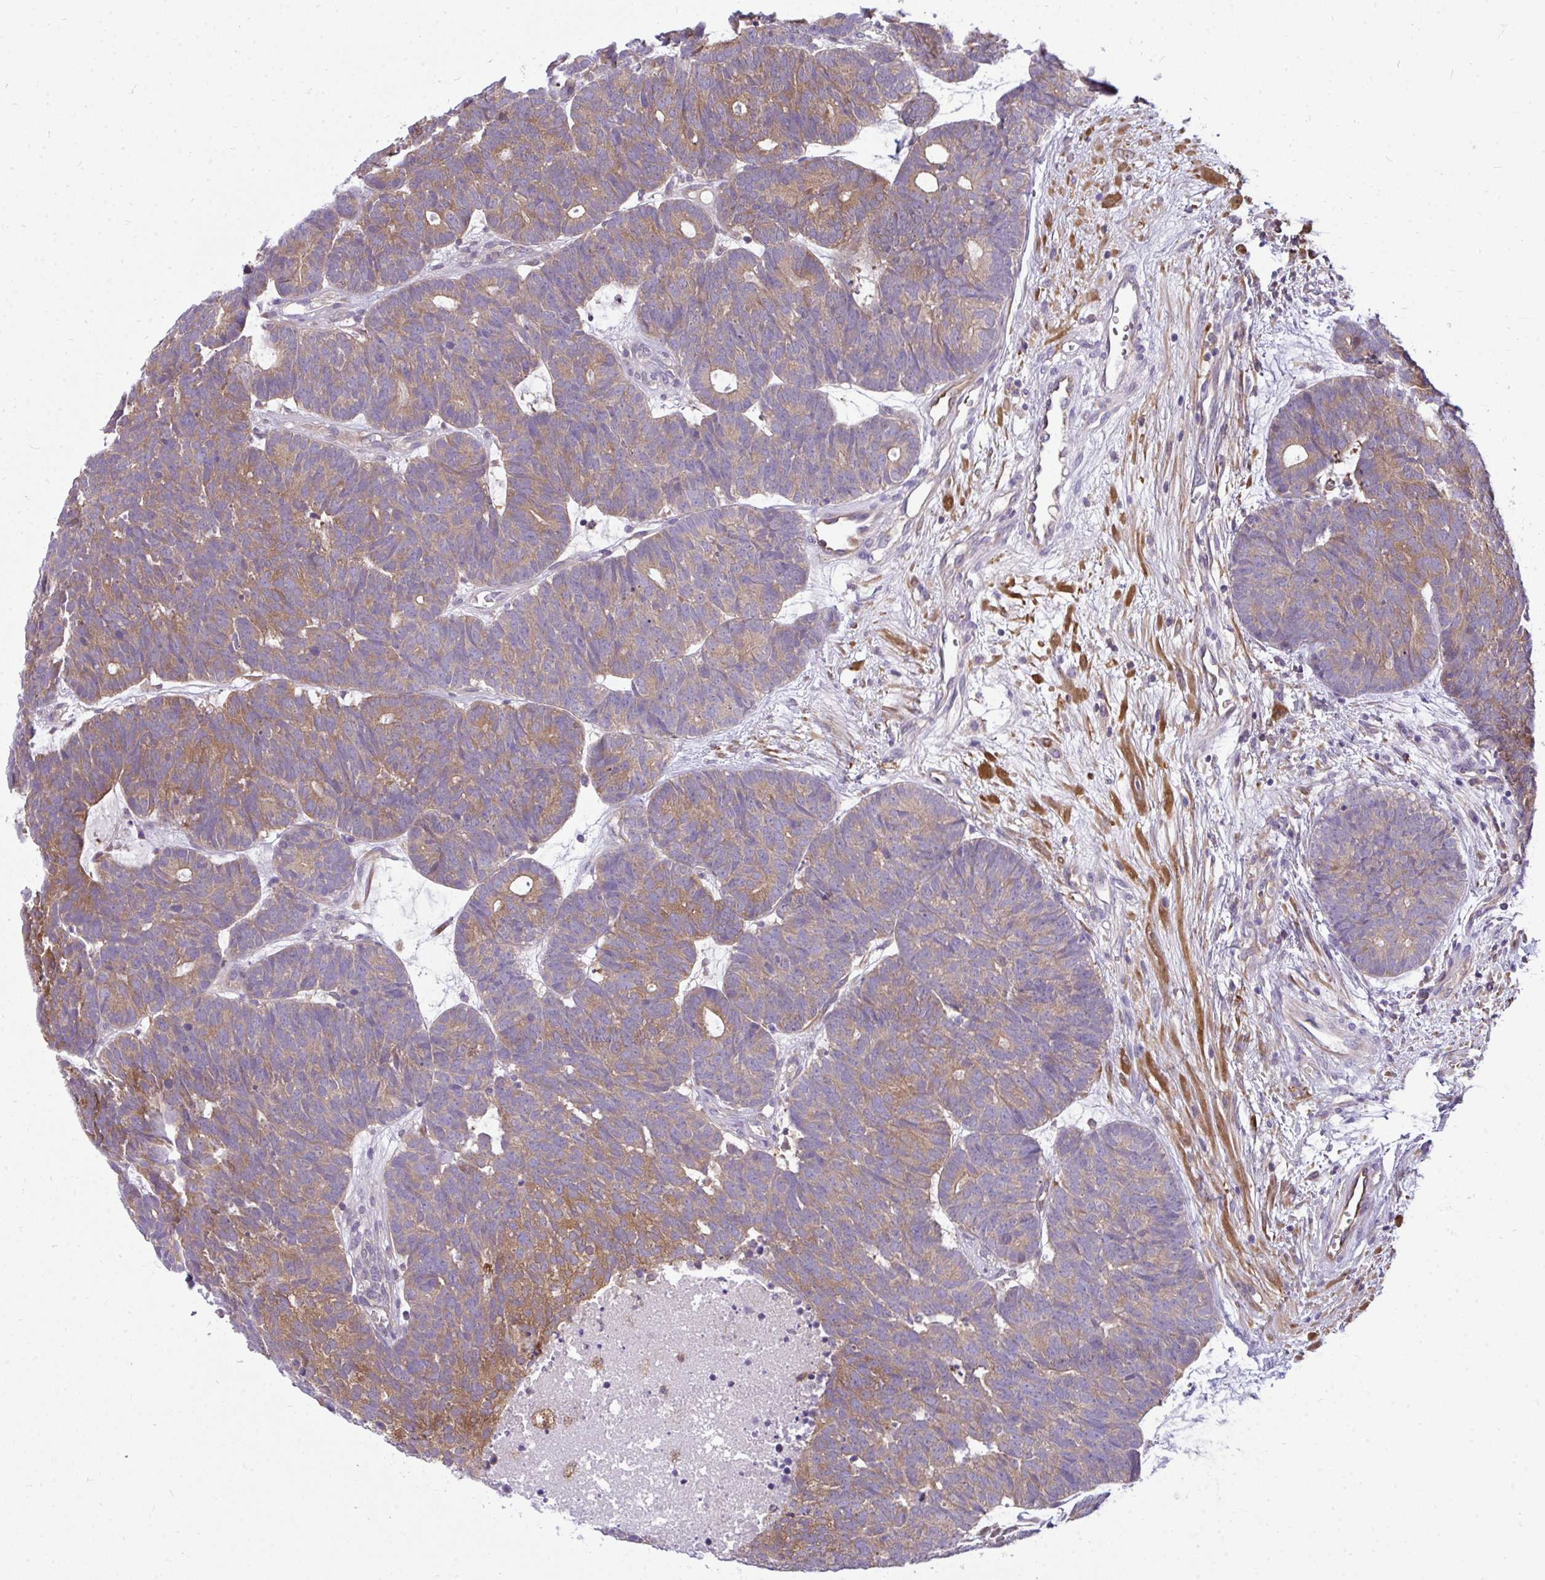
{"staining": {"intensity": "moderate", "quantity": ">75%", "location": "cytoplasmic/membranous"}, "tissue": "head and neck cancer", "cell_type": "Tumor cells", "image_type": "cancer", "snomed": [{"axis": "morphology", "description": "Adenocarcinoma, NOS"}, {"axis": "topography", "description": "Head-Neck"}], "caption": "A micrograph of human head and neck adenocarcinoma stained for a protein displays moderate cytoplasmic/membranous brown staining in tumor cells.", "gene": "SLC30A6", "patient": {"sex": "female", "age": 81}}